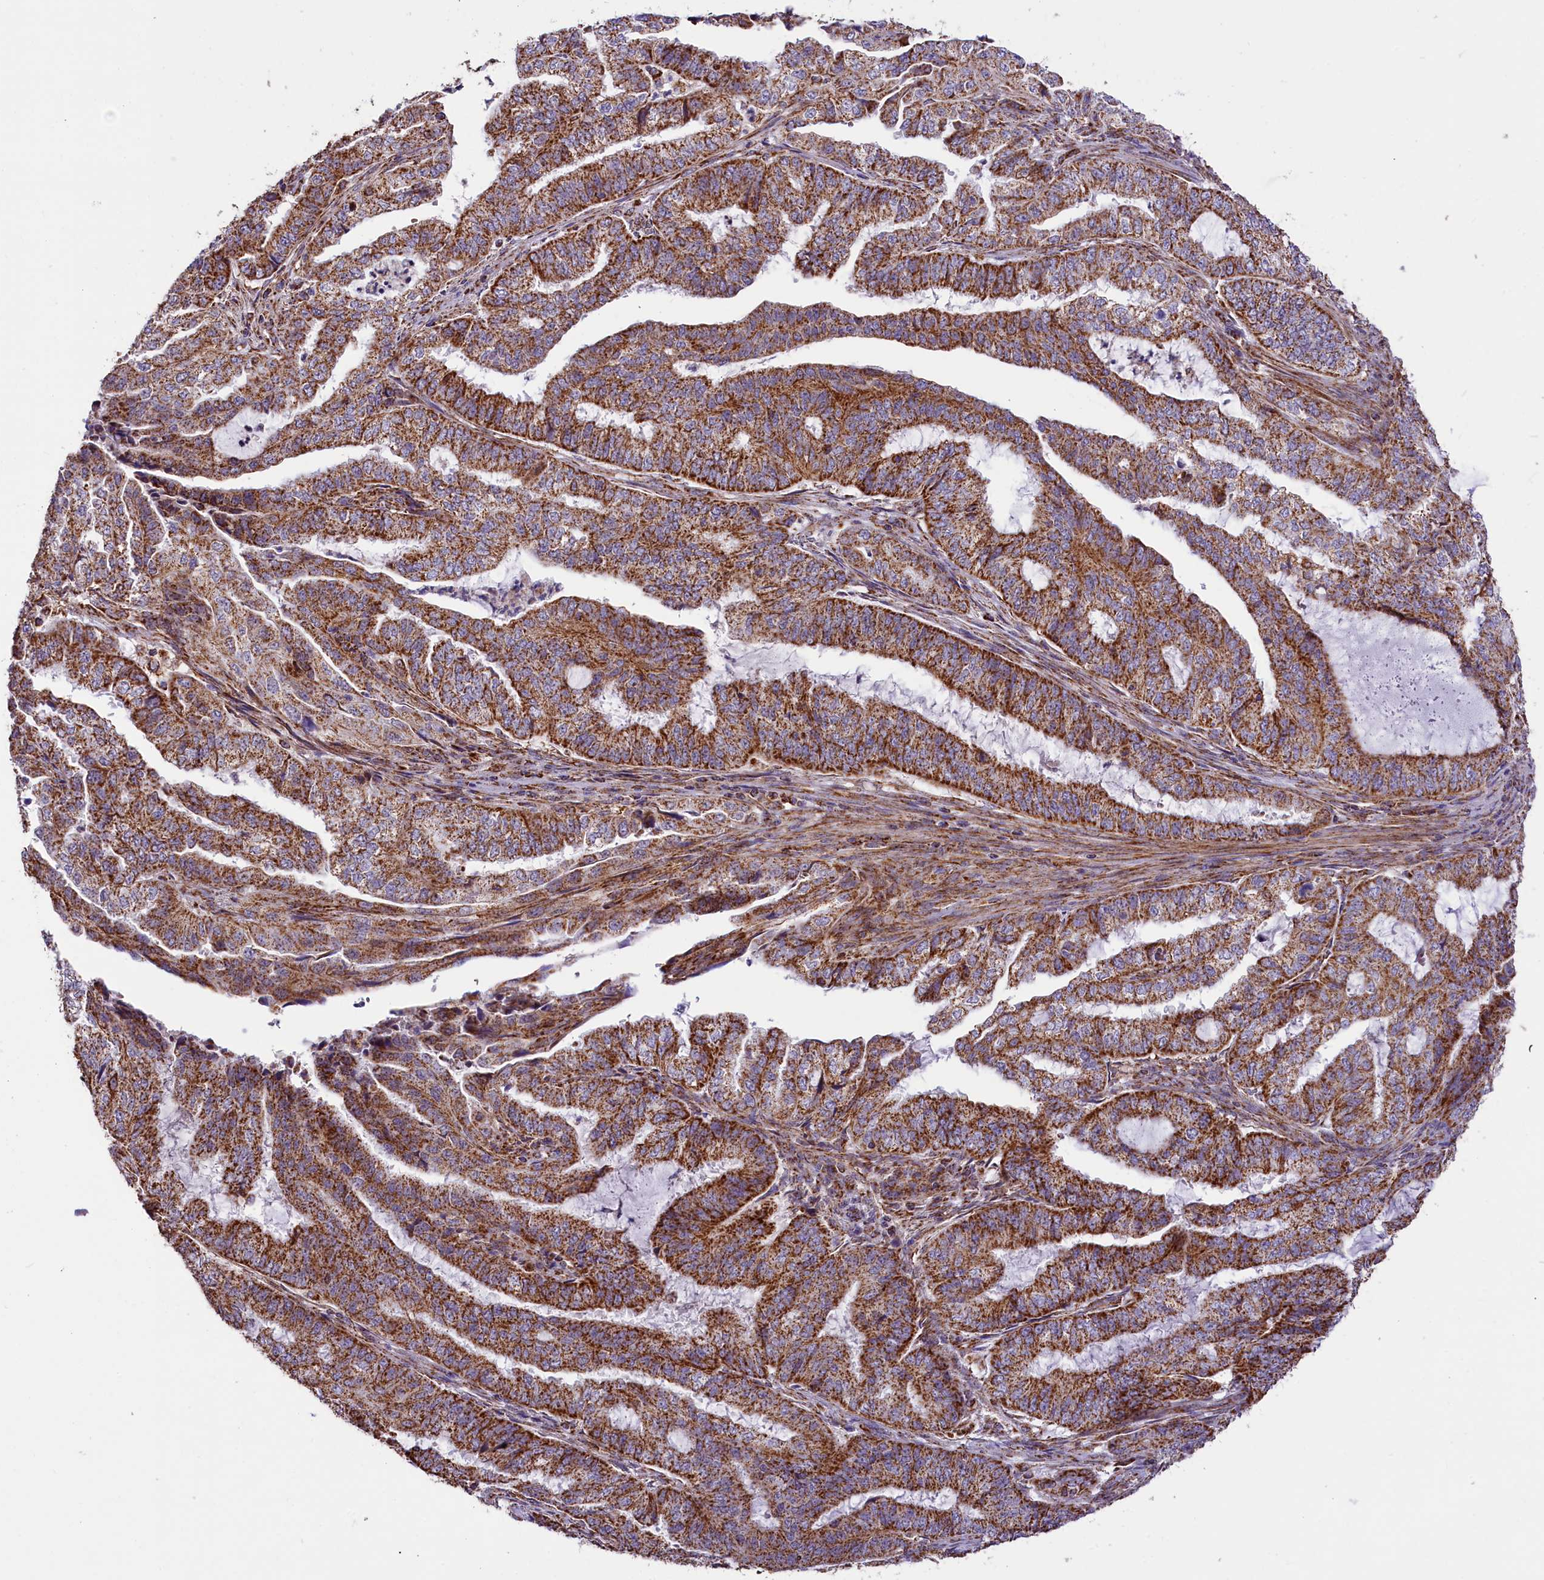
{"staining": {"intensity": "strong", "quantity": ">75%", "location": "cytoplasmic/membranous"}, "tissue": "endometrial cancer", "cell_type": "Tumor cells", "image_type": "cancer", "snomed": [{"axis": "morphology", "description": "Adenocarcinoma, NOS"}, {"axis": "topography", "description": "Endometrium"}], "caption": "Strong cytoplasmic/membranous protein staining is identified in approximately >75% of tumor cells in endometrial adenocarcinoma. Using DAB (3,3'-diaminobenzidine) (brown) and hematoxylin (blue) stains, captured at high magnification using brightfield microscopy.", "gene": "NDUFA8", "patient": {"sex": "female", "age": 51}}